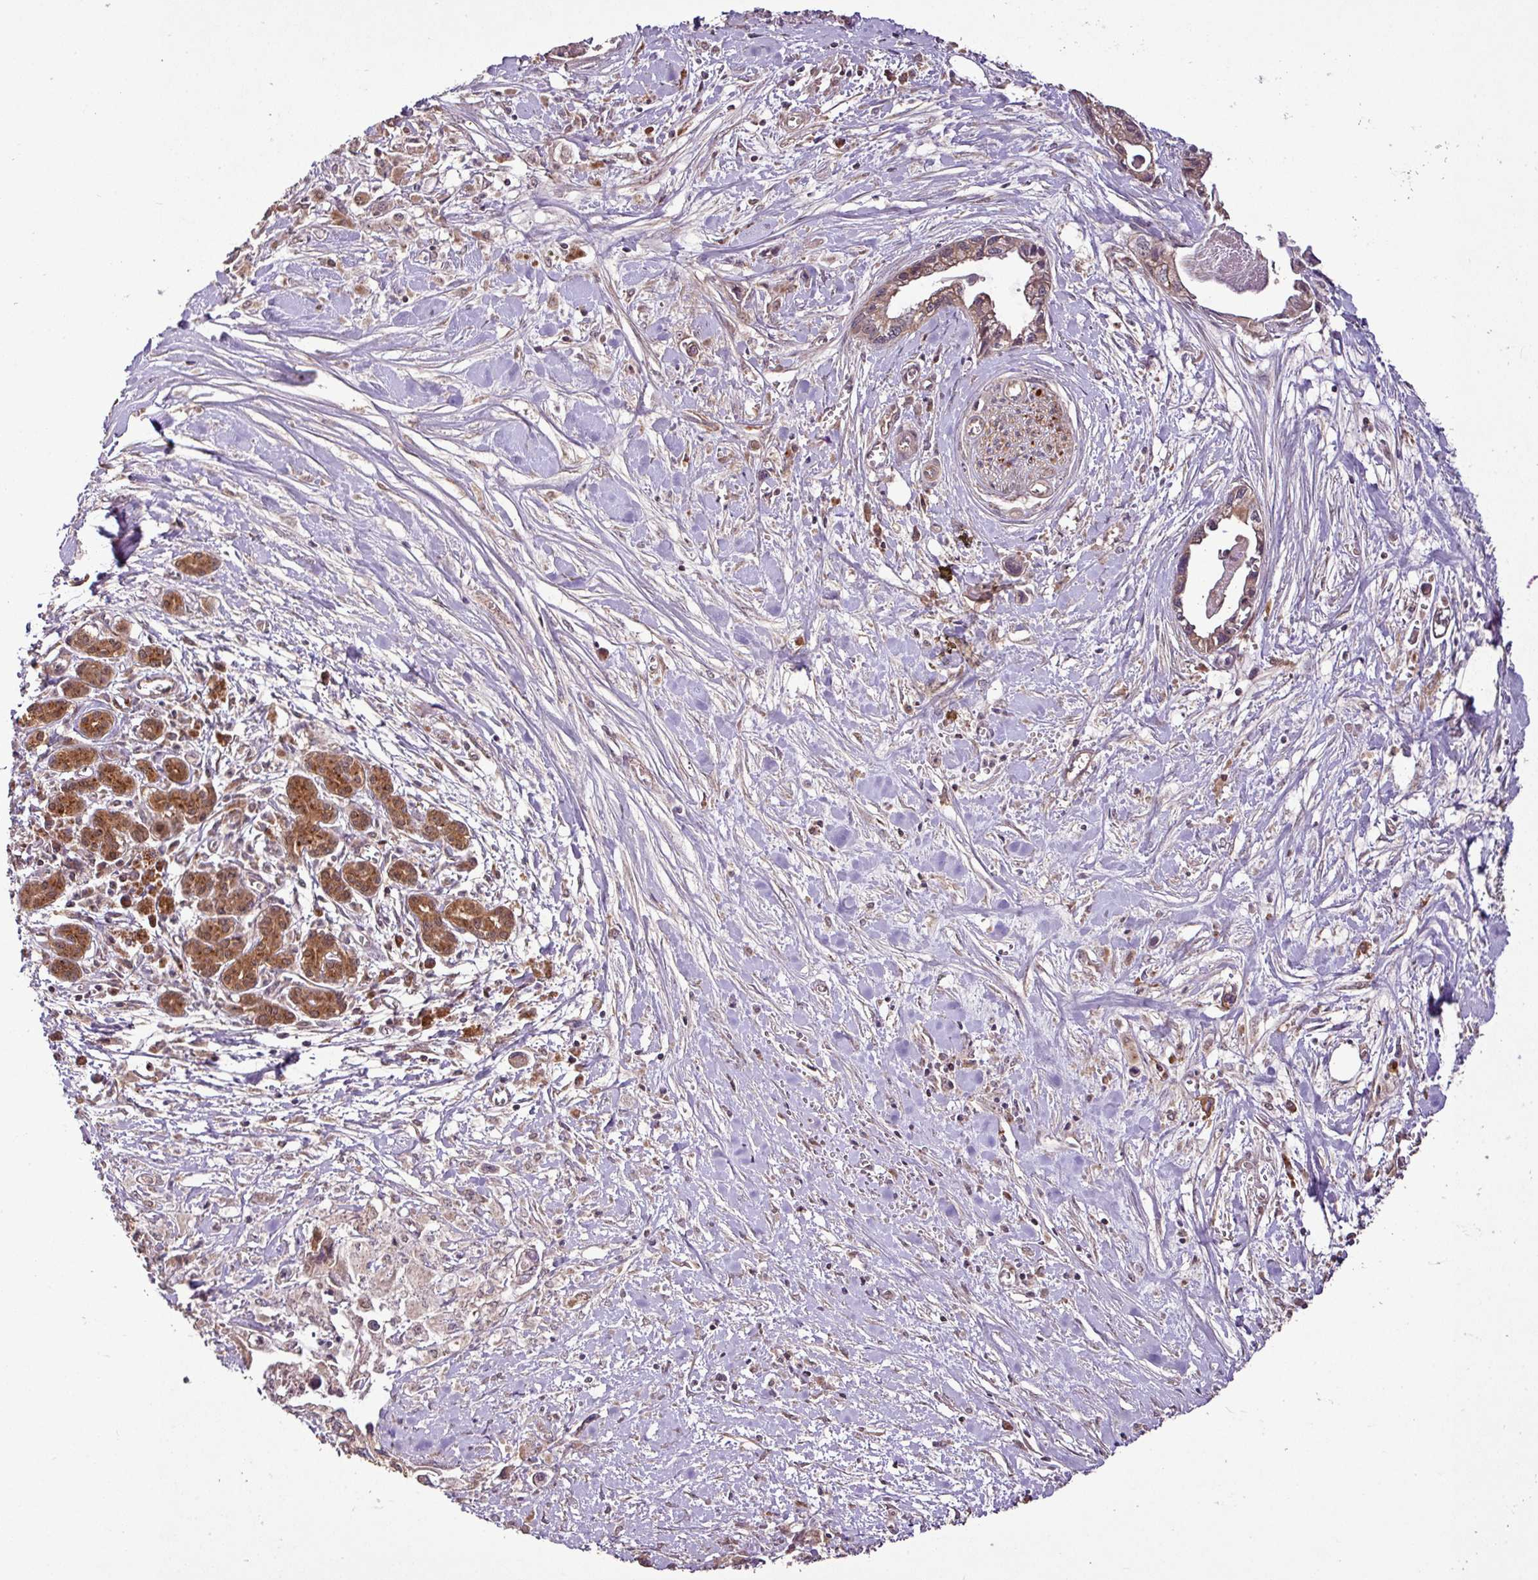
{"staining": {"intensity": "moderate", "quantity": ">75%", "location": "cytoplasmic/membranous"}, "tissue": "pancreatic cancer", "cell_type": "Tumor cells", "image_type": "cancer", "snomed": [{"axis": "morphology", "description": "Adenocarcinoma, NOS"}, {"axis": "topography", "description": "Pancreas"}], "caption": "A micrograph showing moderate cytoplasmic/membranous positivity in about >75% of tumor cells in pancreatic cancer (adenocarcinoma), as visualized by brown immunohistochemical staining.", "gene": "FAIM", "patient": {"sex": "male", "age": 61}}